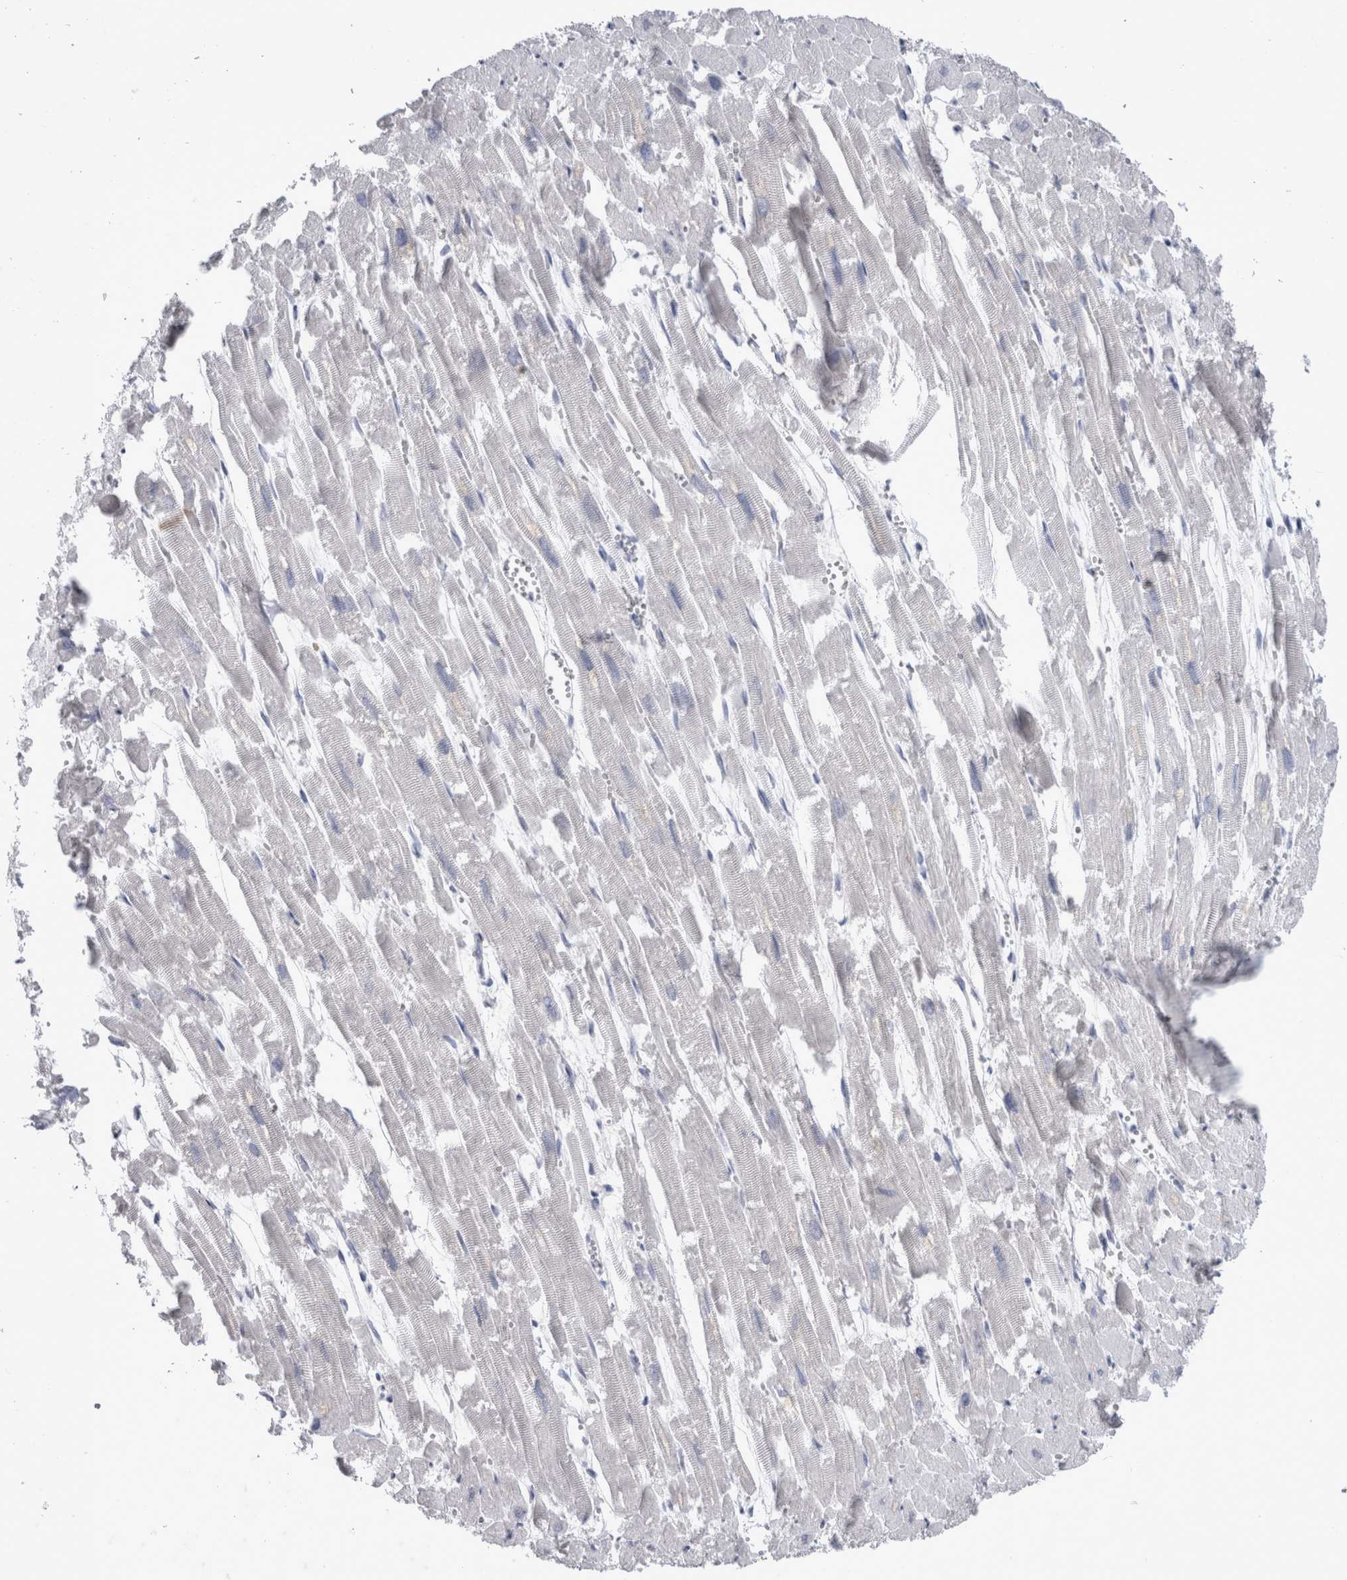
{"staining": {"intensity": "negative", "quantity": "none", "location": "none"}, "tissue": "heart muscle", "cell_type": "Cardiomyocytes", "image_type": "normal", "snomed": [{"axis": "morphology", "description": "Normal tissue, NOS"}, {"axis": "topography", "description": "Heart"}], "caption": "Human heart muscle stained for a protein using immunohistochemistry demonstrates no staining in cardiomyocytes.", "gene": "PAX5", "patient": {"sex": "male", "age": 54}}